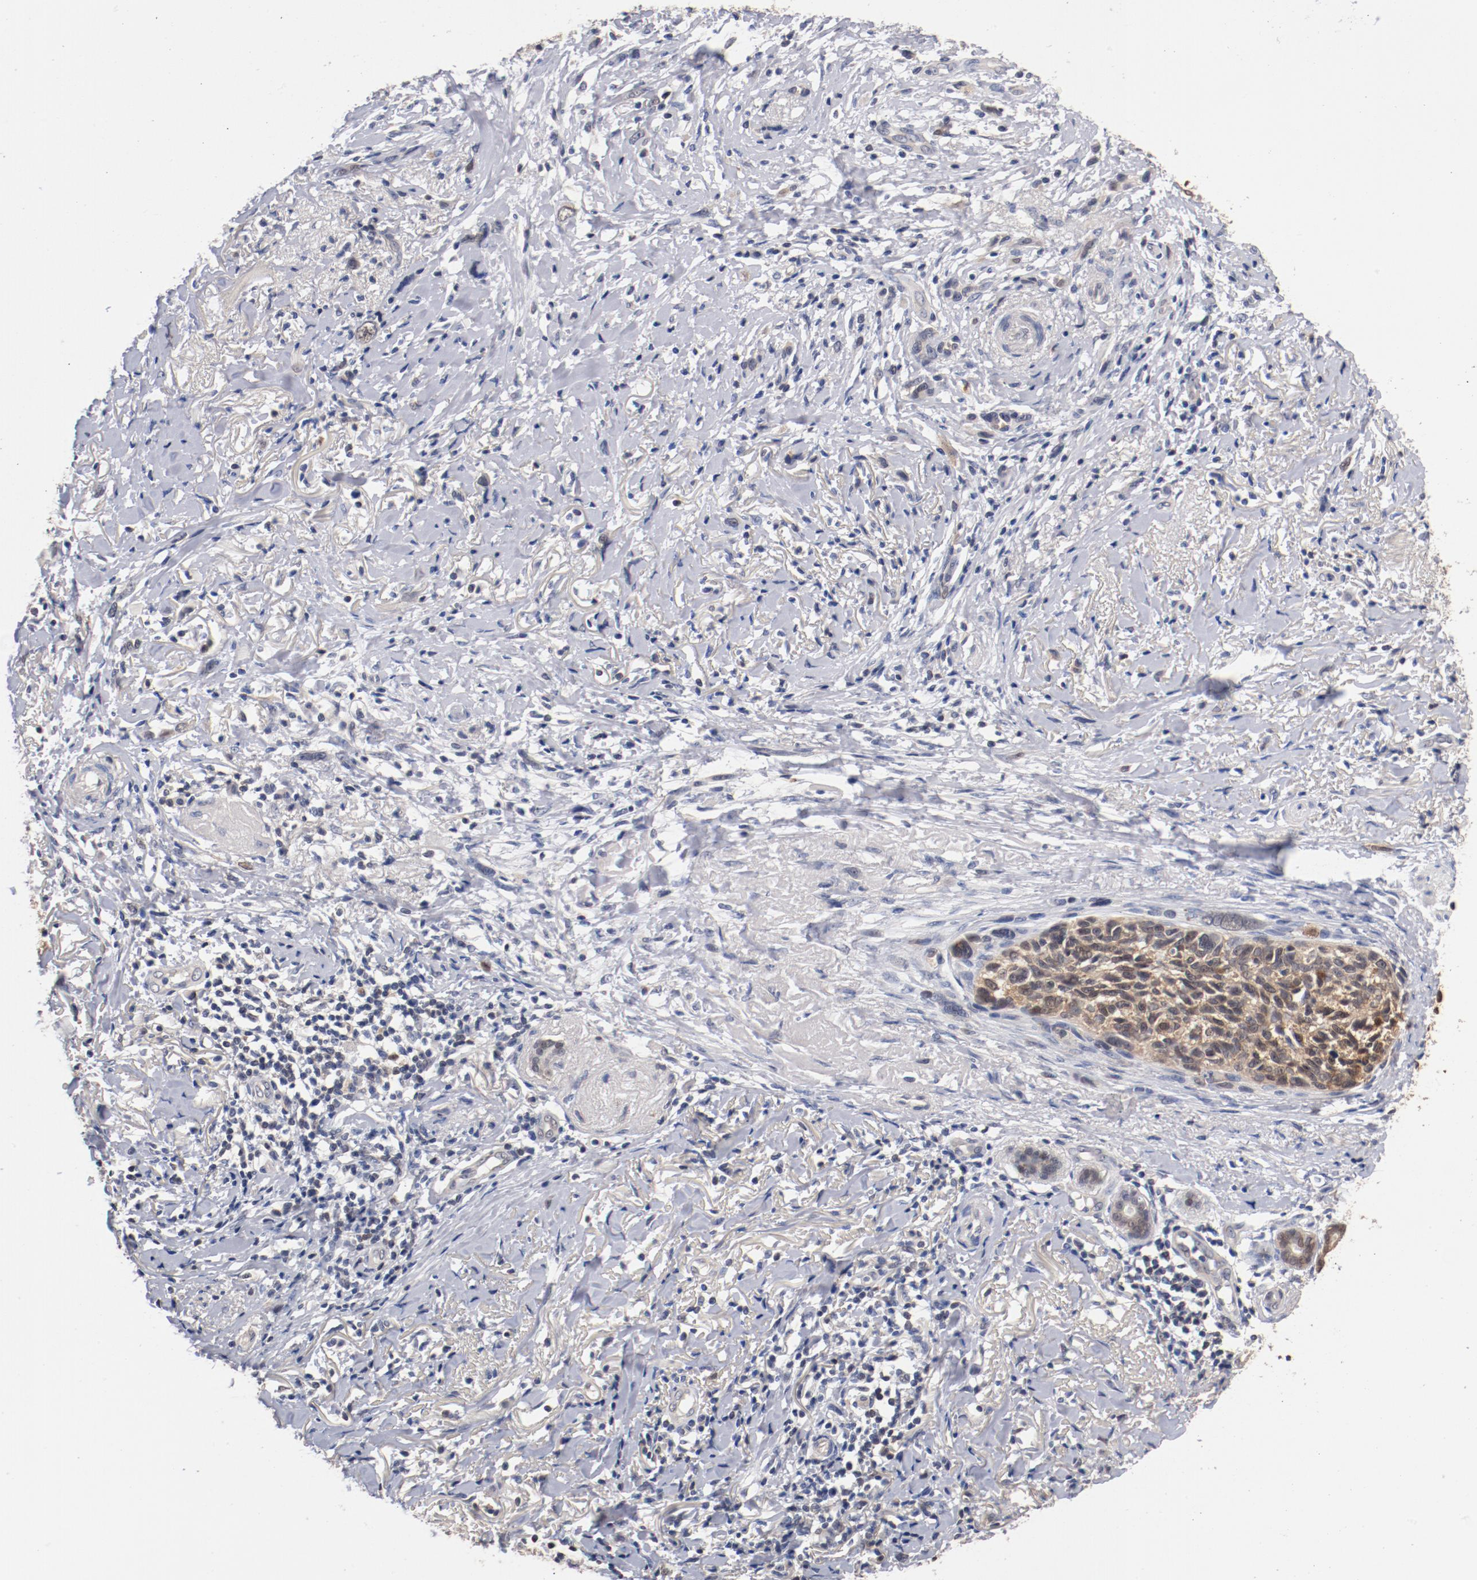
{"staining": {"intensity": "moderate", "quantity": ">75%", "location": "cytoplasmic/membranous"}, "tissue": "melanoma", "cell_type": "Tumor cells", "image_type": "cancer", "snomed": [{"axis": "morphology", "description": "Malignant melanoma, NOS"}, {"axis": "topography", "description": "Skin"}], "caption": "Protein staining of melanoma tissue displays moderate cytoplasmic/membranous expression in approximately >75% of tumor cells. (brown staining indicates protein expression, while blue staining denotes nuclei).", "gene": "MIF", "patient": {"sex": "male", "age": 91}}